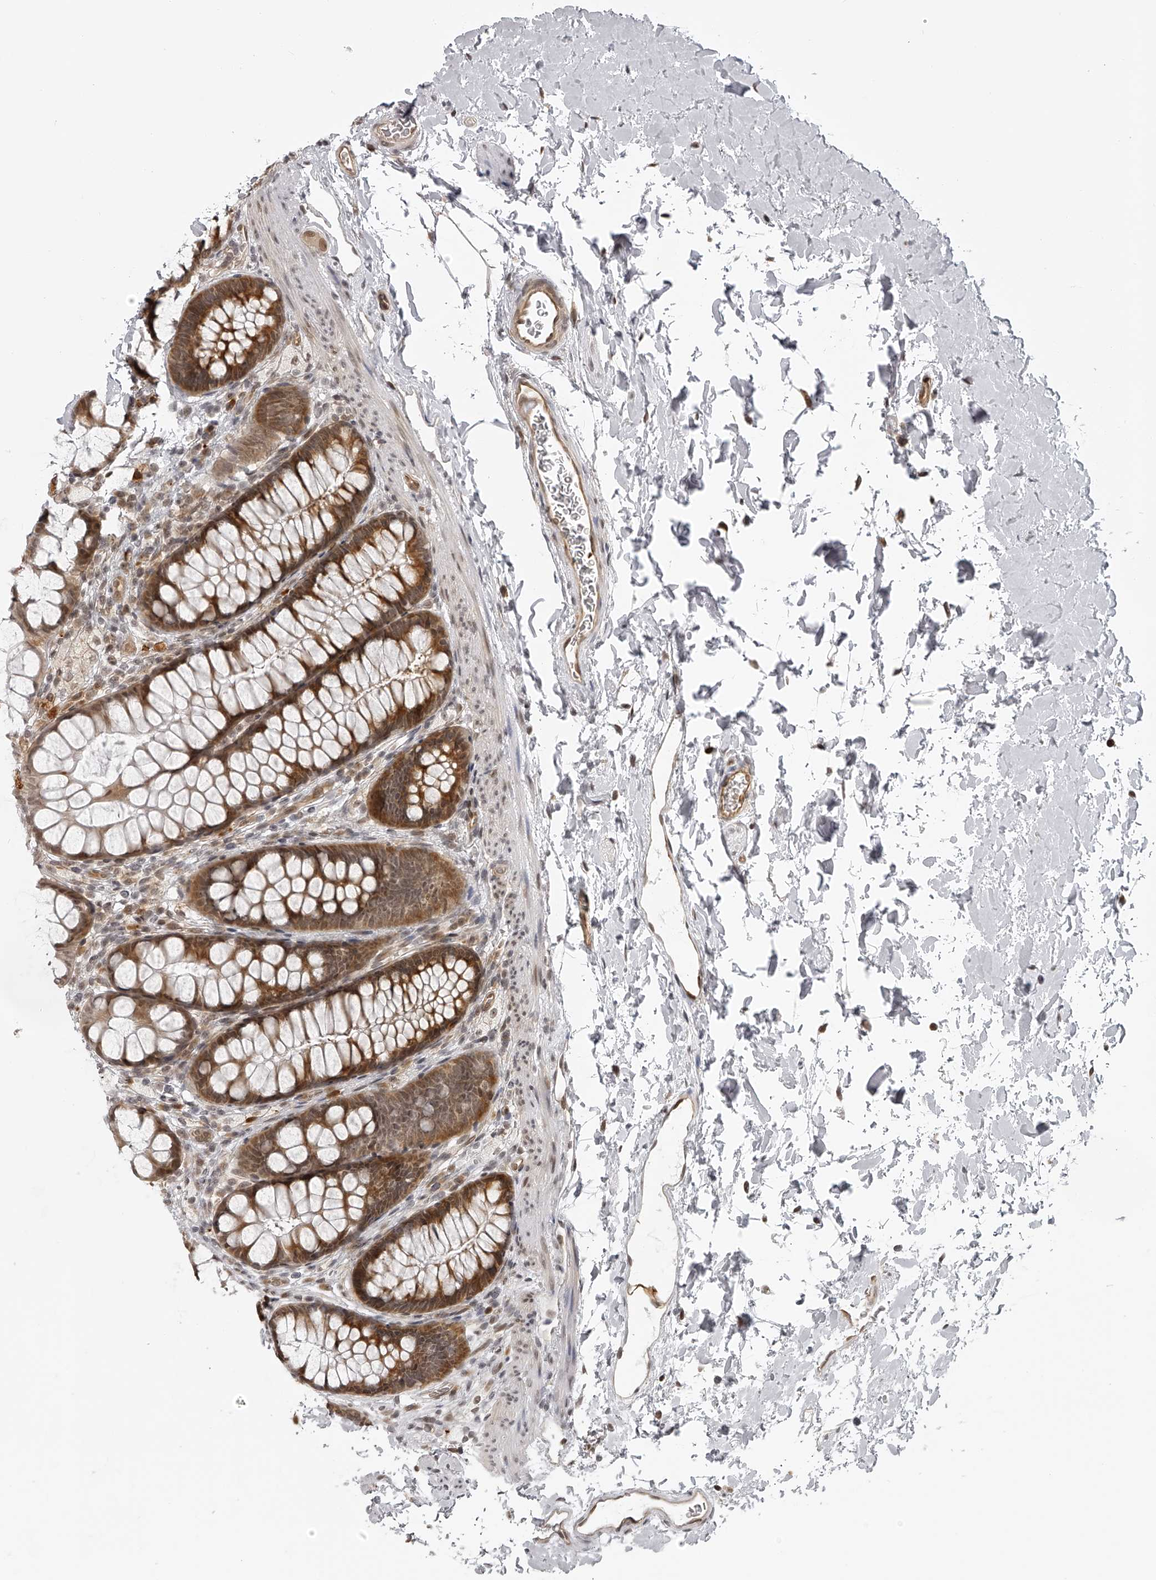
{"staining": {"intensity": "moderate", "quantity": "25%-75%", "location": "cytoplasmic/membranous,nuclear"}, "tissue": "colon", "cell_type": "Endothelial cells", "image_type": "normal", "snomed": [{"axis": "morphology", "description": "Normal tissue, NOS"}, {"axis": "topography", "description": "Colon"}], "caption": "Moderate cytoplasmic/membranous,nuclear staining for a protein is appreciated in about 25%-75% of endothelial cells of benign colon using immunohistochemistry (IHC).", "gene": "ODF2L", "patient": {"sex": "female", "age": 62}}